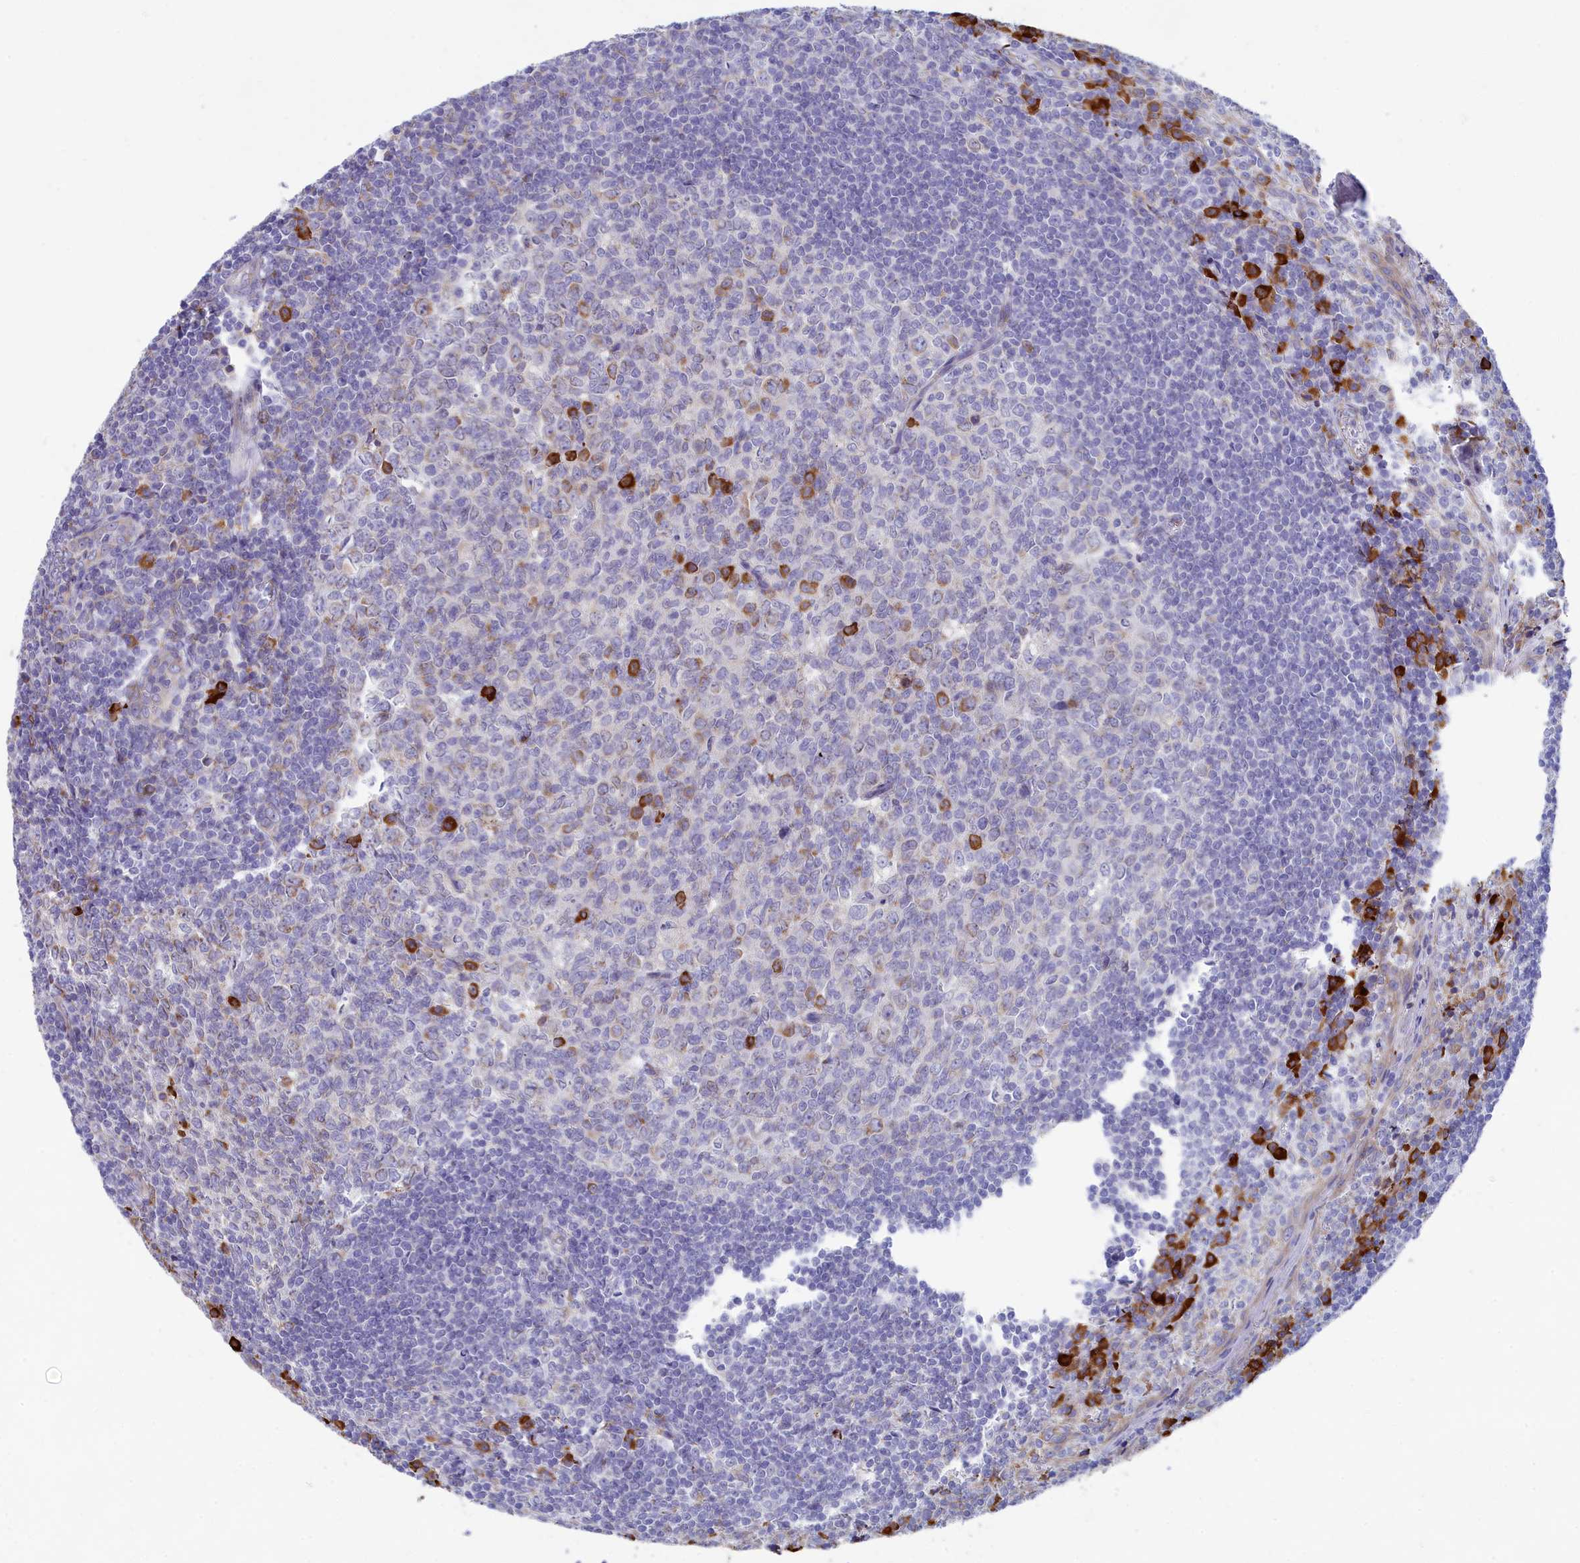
{"staining": {"intensity": "strong", "quantity": "<25%", "location": "cytoplasmic/membranous"}, "tissue": "tonsil", "cell_type": "Germinal center cells", "image_type": "normal", "snomed": [{"axis": "morphology", "description": "Normal tissue, NOS"}, {"axis": "topography", "description": "Tonsil"}], "caption": "The image exhibits immunohistochemical staining of unremarkable tonsil. There is strong cytoplasmic/membranous staining is identified in about <25% of germinal center cells. Ihc stains the protein in brown and the nuclei are stained blue.", "gene": "WDR35", "patient": {"sex": "male", "age": 27}}